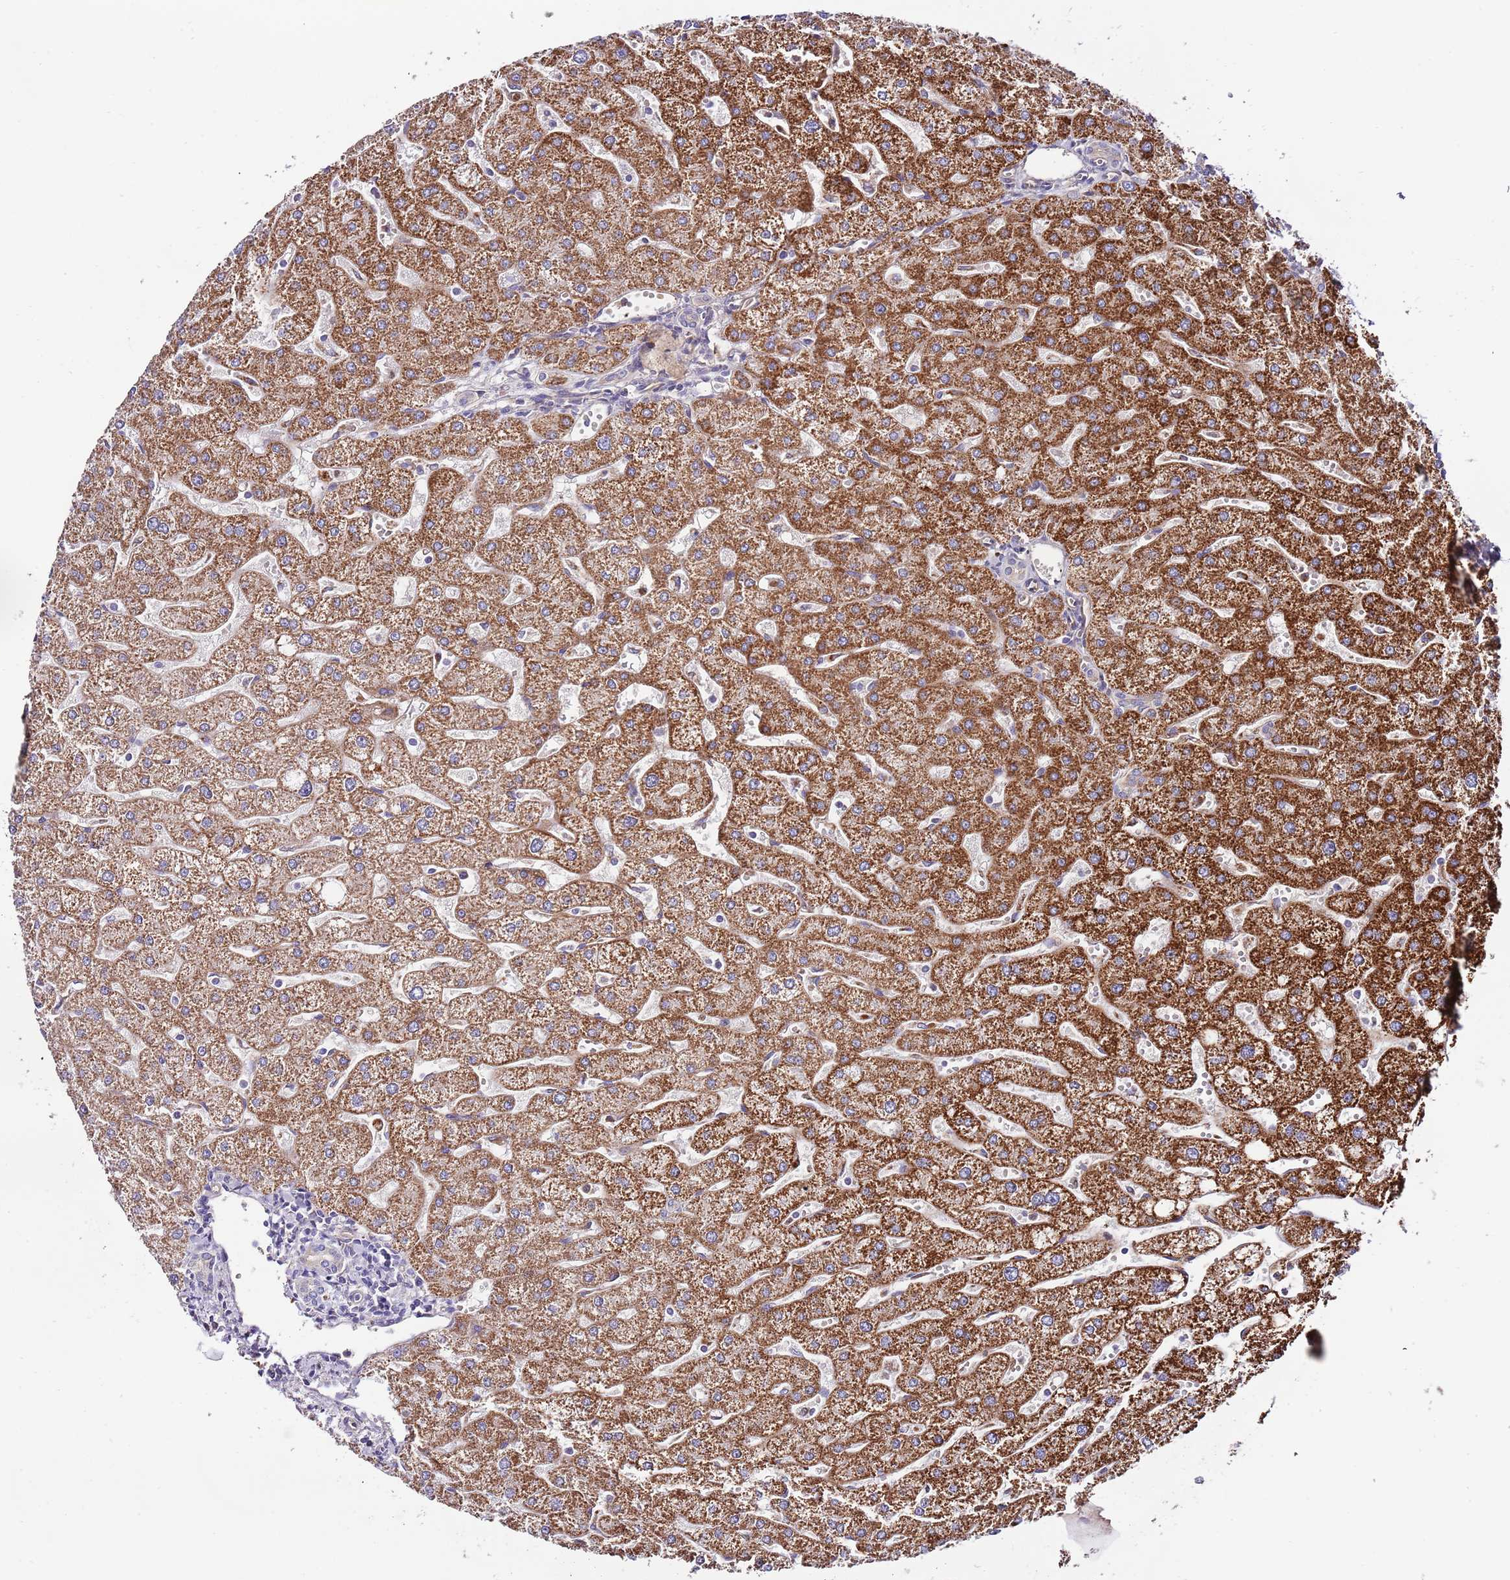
{"staining": {"intensity": "negative", "quantity": "none", "location": "none"}, "tissue": "liver", "cell_type": "Cholangiocytes", "image_type": "normal", "snomed": [{"axis": "morphology", "description": "Normal tissue, NOS"}, {"axis": "topography", "description": "Liver"}], "caption": "This is an immunohistochemistry (IHC) micrograph of unremarkable liver. There is no positivity in cholangiocytes.", "gene": "DOCK6", "patient": {"sex": "male", "age": 67}}